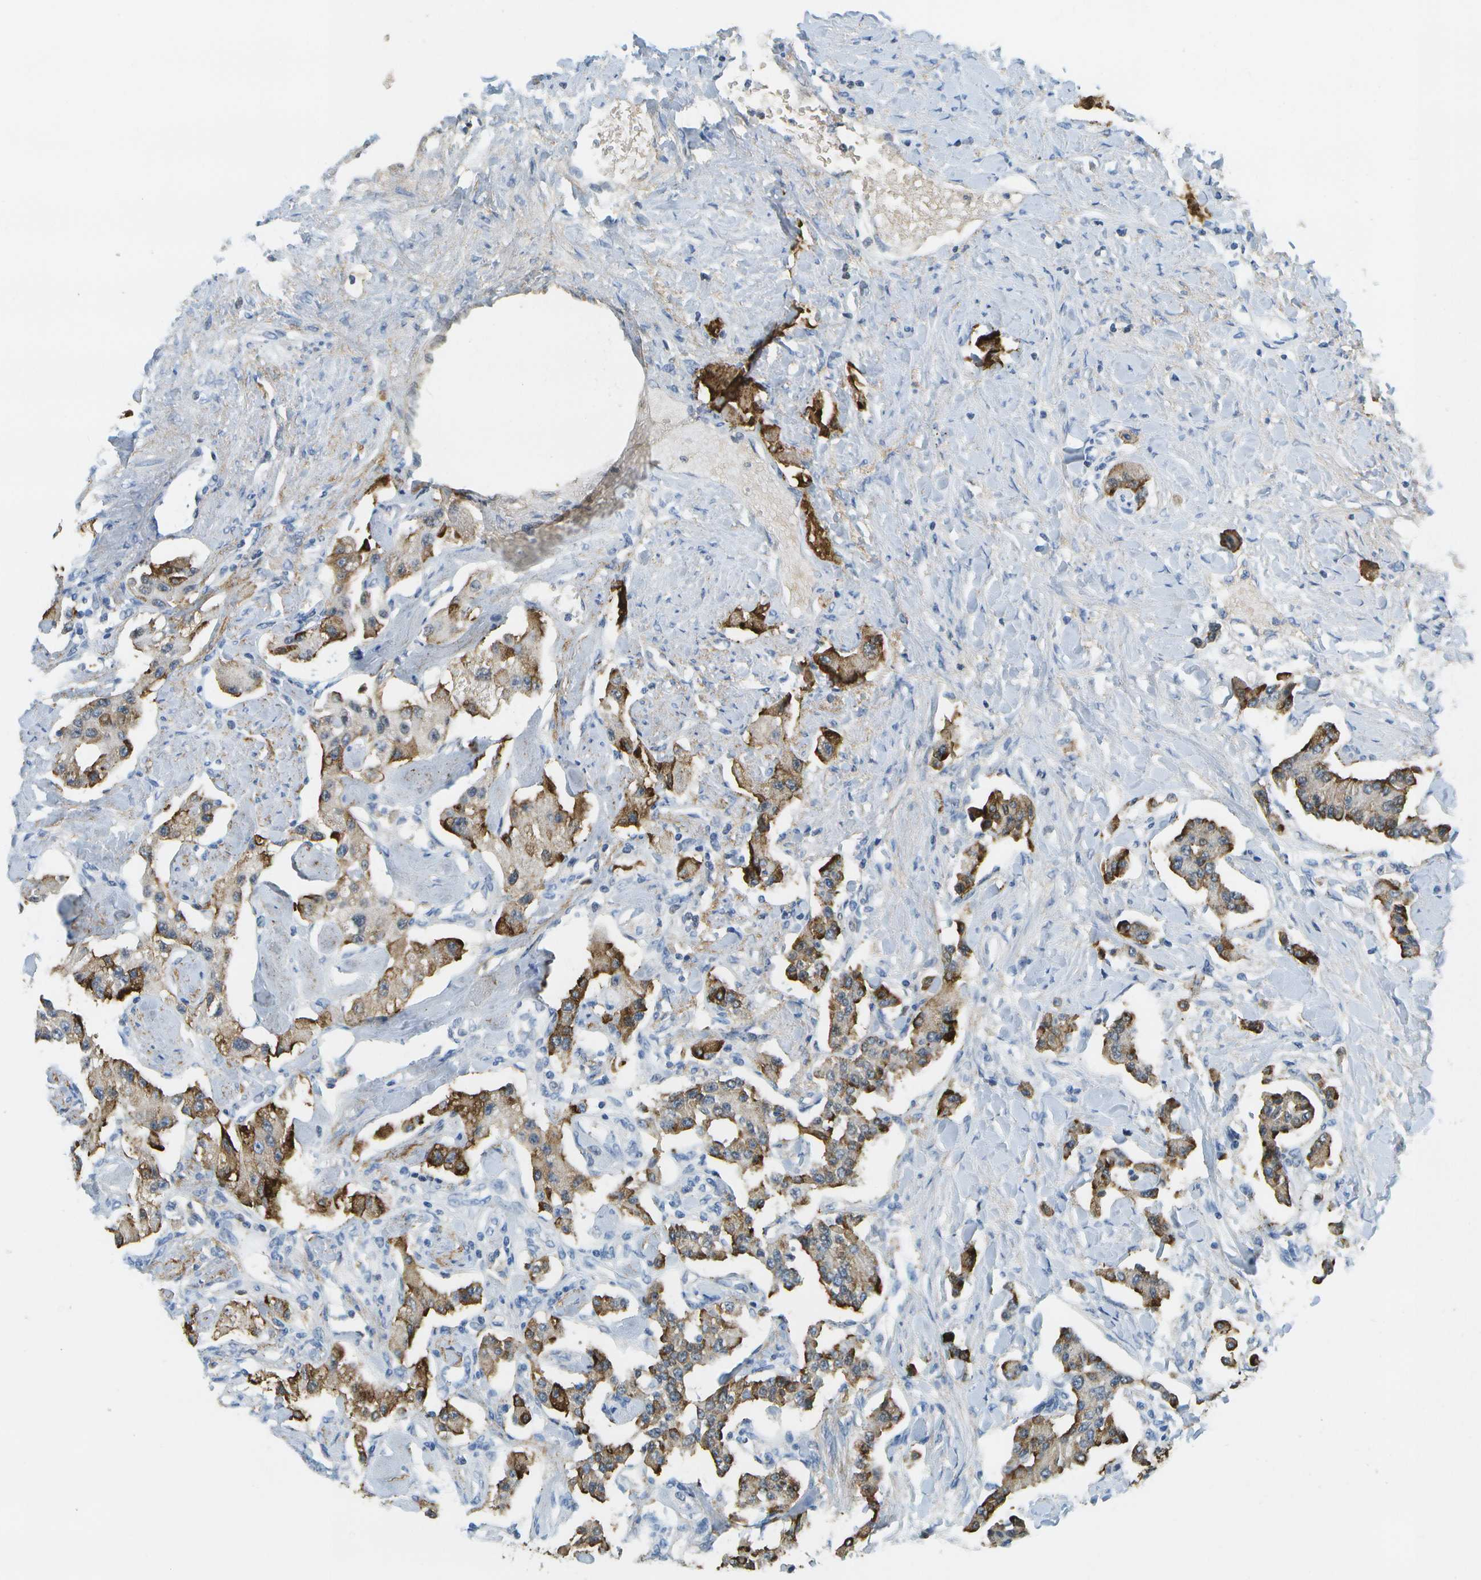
{"staining": {"intensity": "strong", "quantity": ">75%", "location": "cytoplasmic/membranous"}, "tissue": "carcinoid", "cell_type": "Tumor cells", "image_type": "cancer", "snomed": [{"axis": "morphology", "description": "Carcinoid, malignant, NOS"}, {"axis": "topography", "description": "Pancreas"}], "caption": "Protein analysis of carcinoid (malignant) tissue shows strong cytoplasmic/membranous expression in approximately >75% of tumor cells.", "gene": "SERPINA1", "patient": {"sex": "male", "age": 41}}